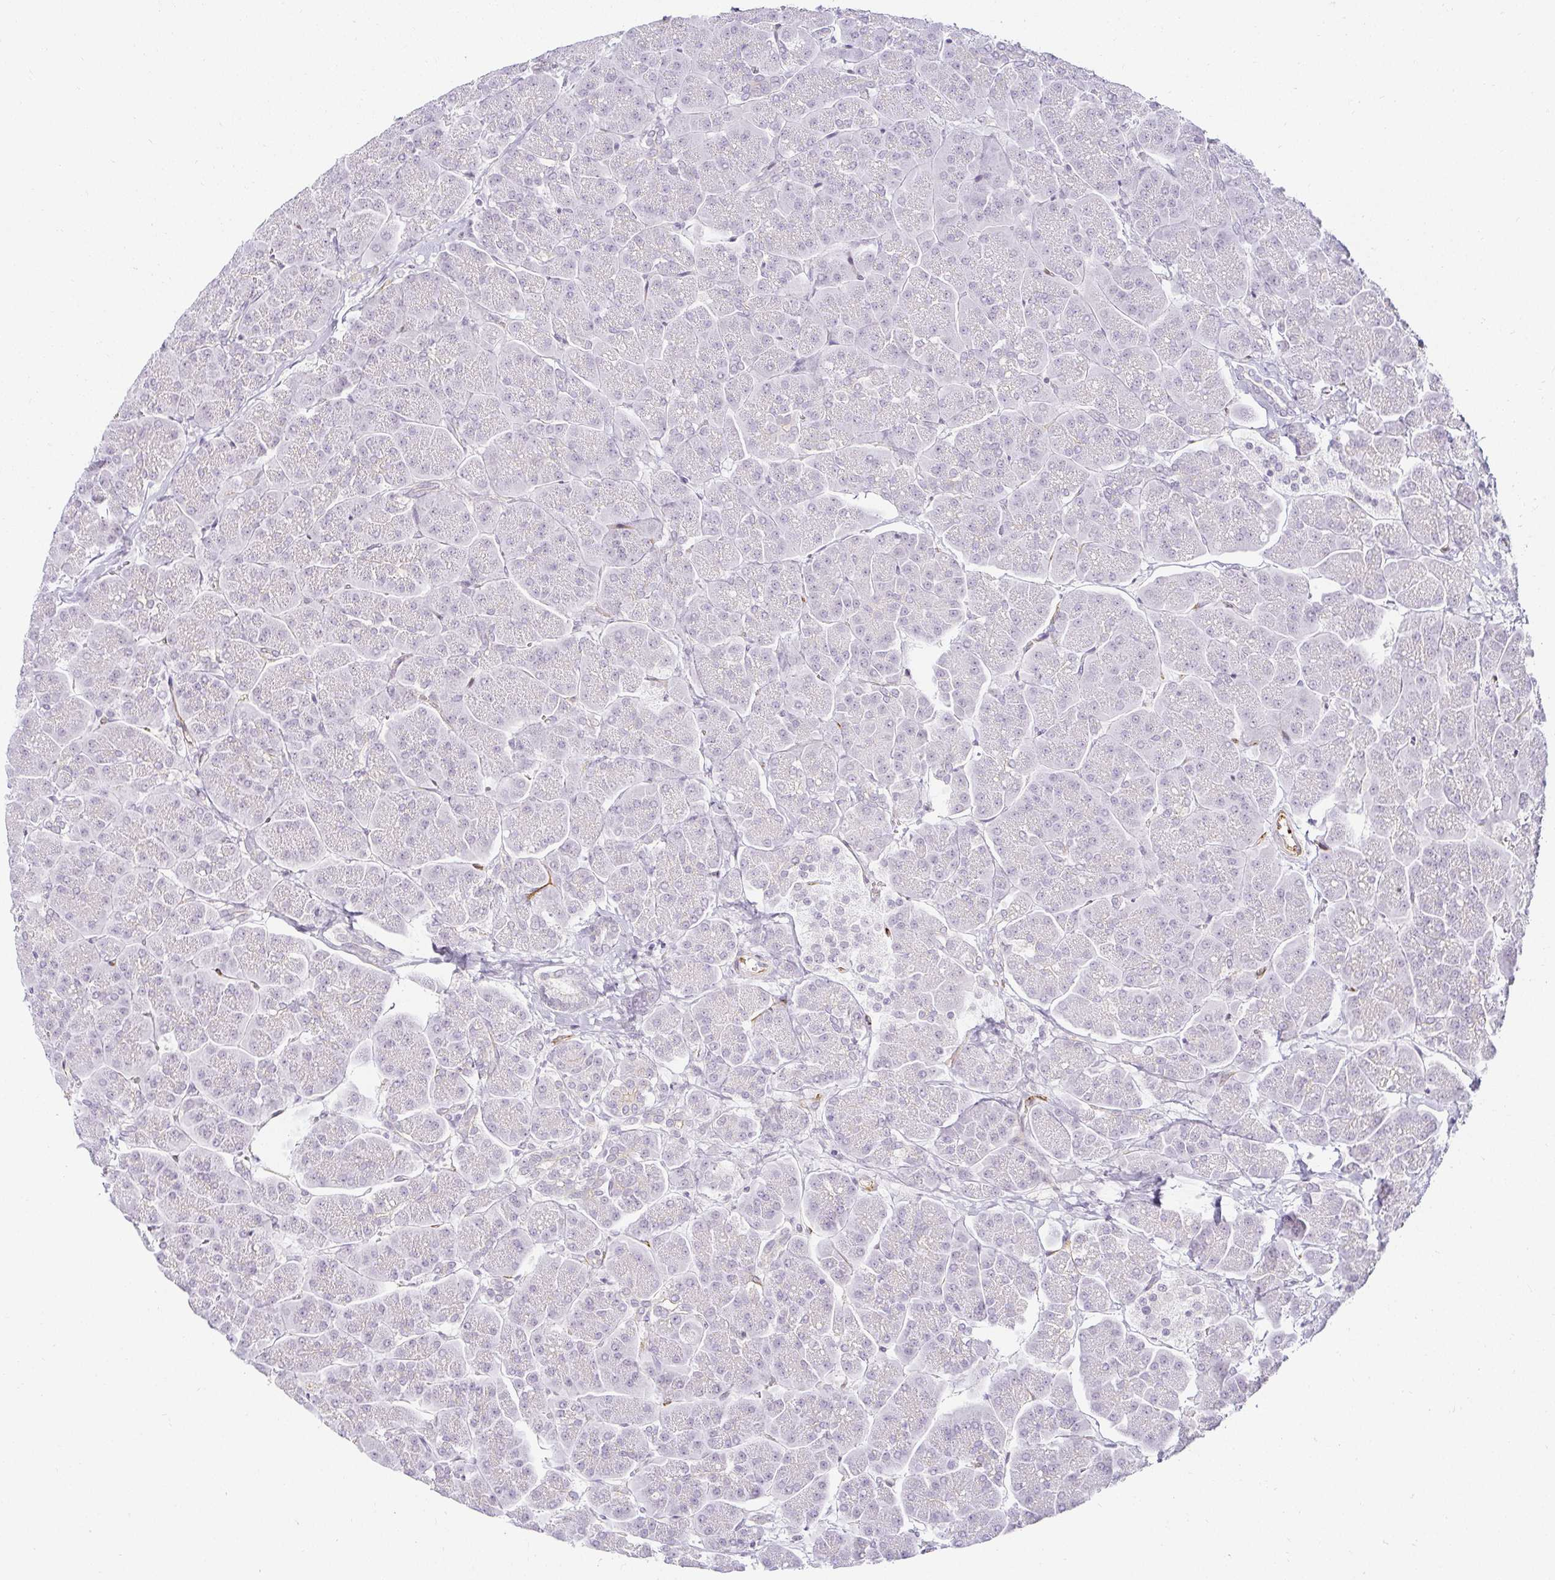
{"staining": {"intensity": "negative", "quantity": "none", "location": "none"}, "tissue": "pancreas", "cell_type": "Exocrine glandular cells", "image_type": "normal", "snomed": [{"axis": "morphology", "description": "Normal tissue, NOS"}, {"axis": "topography", "description": "Pancreas"}, {"axis": "topography", "description": "Peripheral nerve tissue"}], "caption": "Exocrine glandular cells show no significant staining in normal pancreas. The staining was performed using DAB to visualize the protein expression in brown, while the nuclei were stained in blue with hematoxylin (Magnification: 20x).", "gene": "ACAN", "patient": {"sex": "male", "age": 54}}